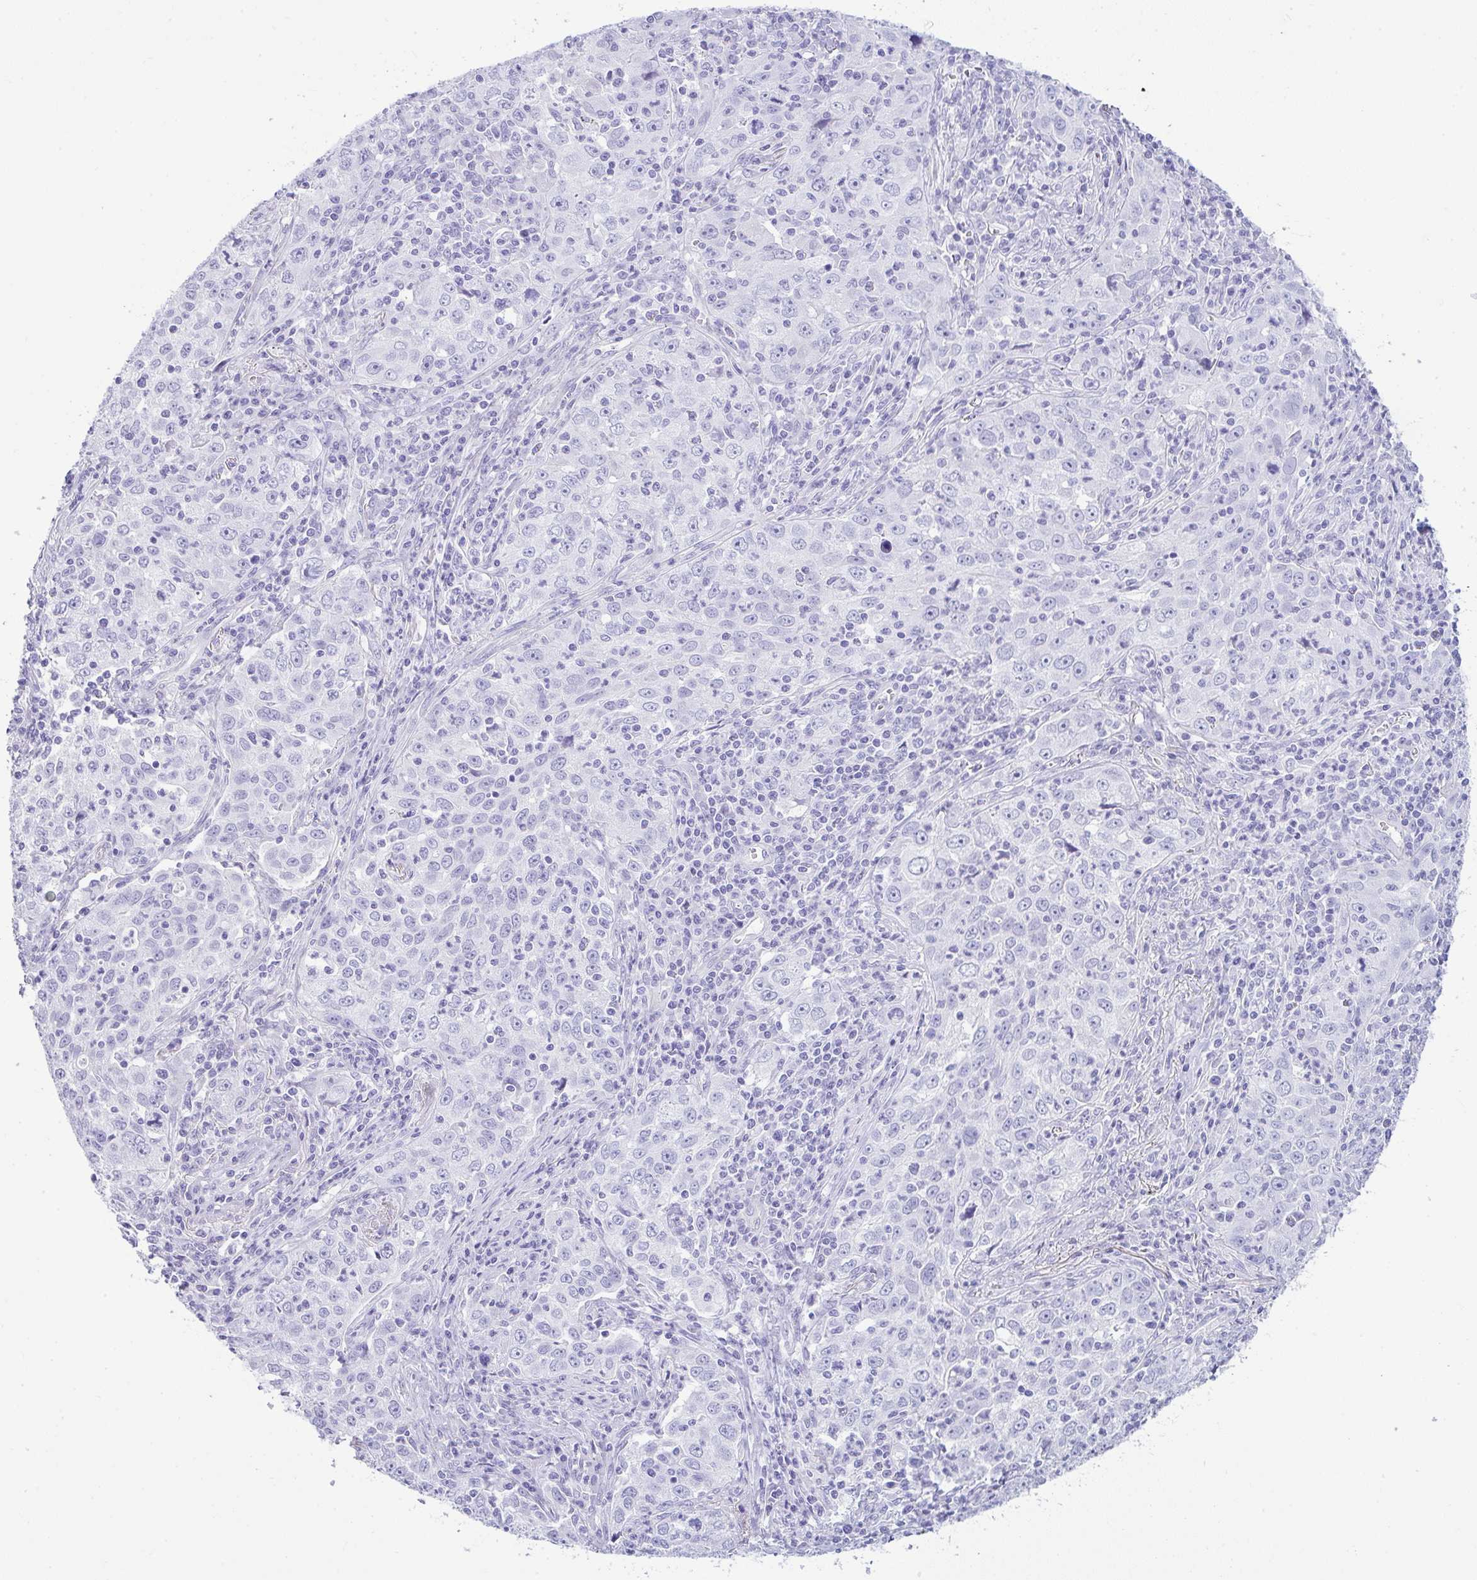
{"staining": {"intensity": "negative", "quantity": "none", "location": "none"}, "tissue": "lung cancer", "cell_type": "Tumor cells", "image_type": "cancer", "snomed": [{"axis": "morphology", "description": "Squamous cell carcinoma, NOS"}, {"axis": "topography", "description": "Lung"}], "caption": "This is an IHC micrograph of lung cancer (squamous cell carcinoma). There is no positivity in tumor cells.", "gene": "RASL10A", "patient": {"sex": "male", "age": 71}}